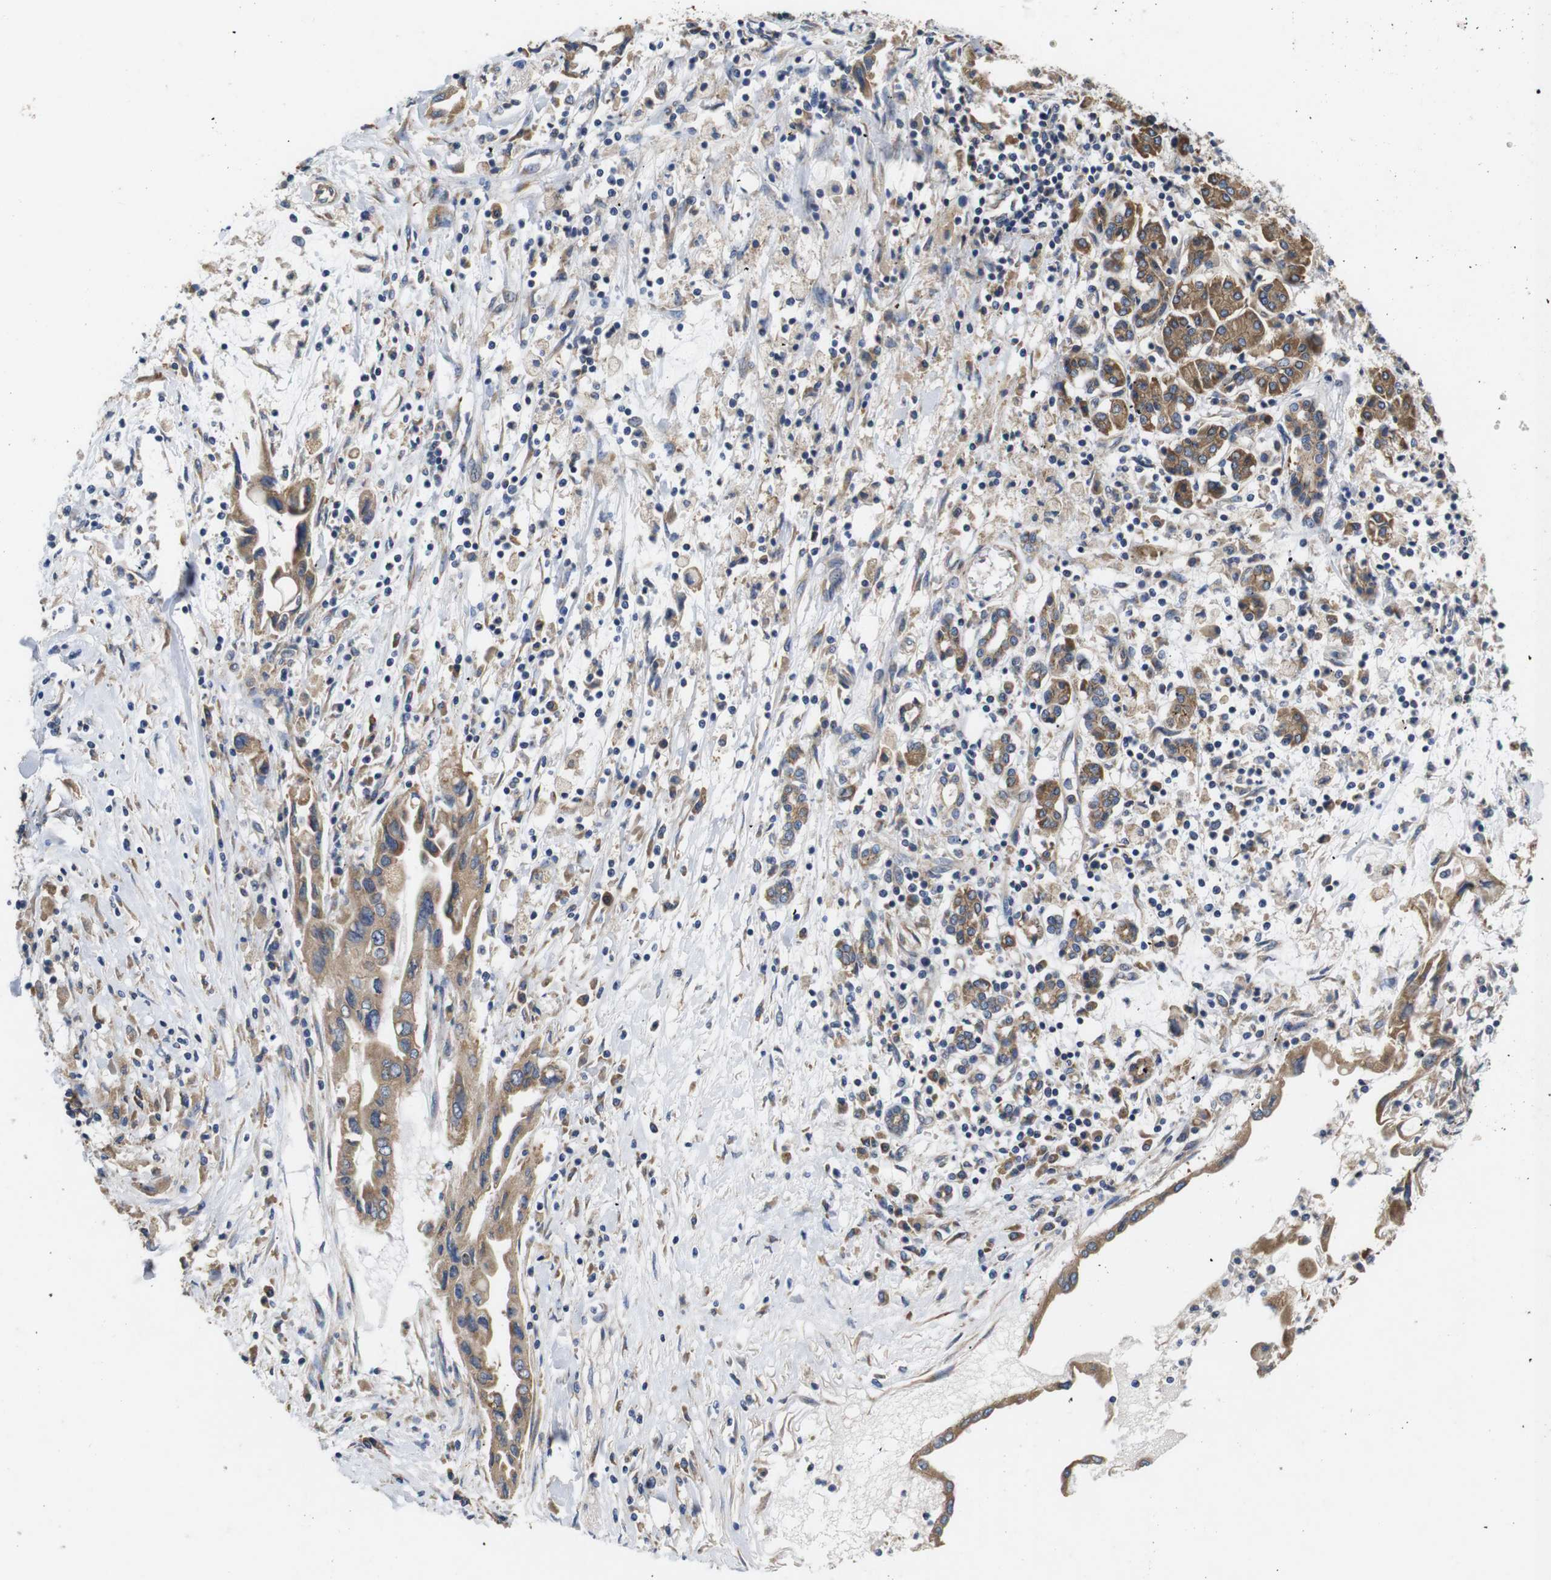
{"staining": {"intensity": "moderate", "quantity": ">75%", "location": "cytoplasmic/membranous"}, "tissue": "pancreatic cancer", "cell_type": "Tumor cells", "image_type": "cancer", "snomed": [{"axis": "morphology", "description": "Adenocarcinoma, NOS"}, {"axis": "topography", "description": "Pancreas"}], "caption": "Pancreatic cancer (adenocarcinoma) stained with a protein marker demonstrates moderate staining in tumor cells.", "gene": "MARCHF7", "patient": {"sex": "female", "age": 57}}